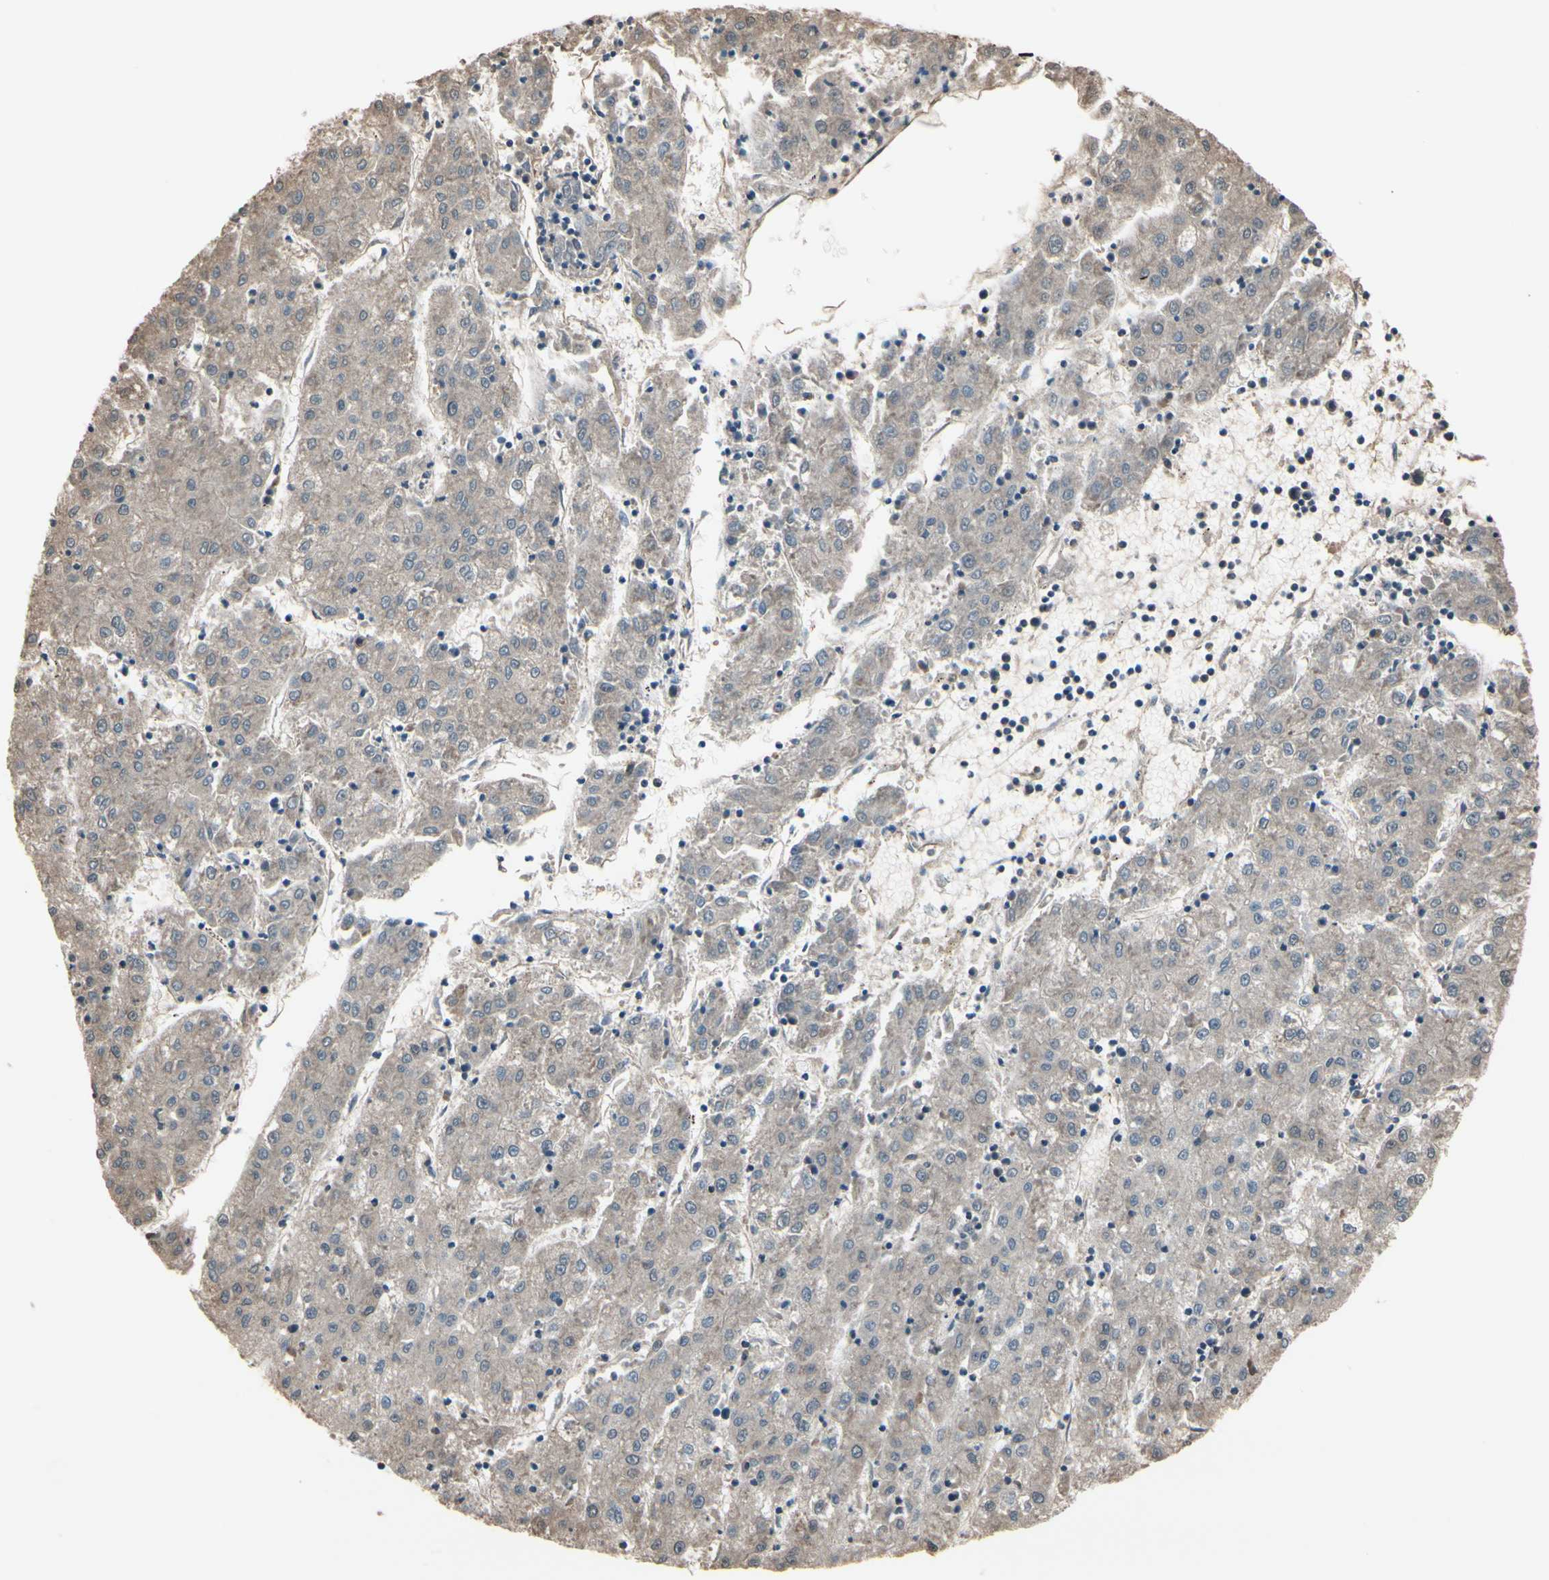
{"staining": {"intensity": "weak", "quantity": ">75%", "location": "cytoplasmic/membranous"}, "tissue": "liver cancer", "cell_type": "Tumor cells", "image_type": "cancer", "snomed": [{"axis": "morphology", "description": "Carcinoma, Hepatocellular, NOS"}, {"axis": "topography", "description": "Liver"}], "caption": "About >75% of tumor cells in human liver cancer exhibit weak cytoplasmic/membranous protein staining as visualized by brown immunohistochemical staining.", "gene": "PNPLA7", "patient": {"sex": "male", "age": 72}}